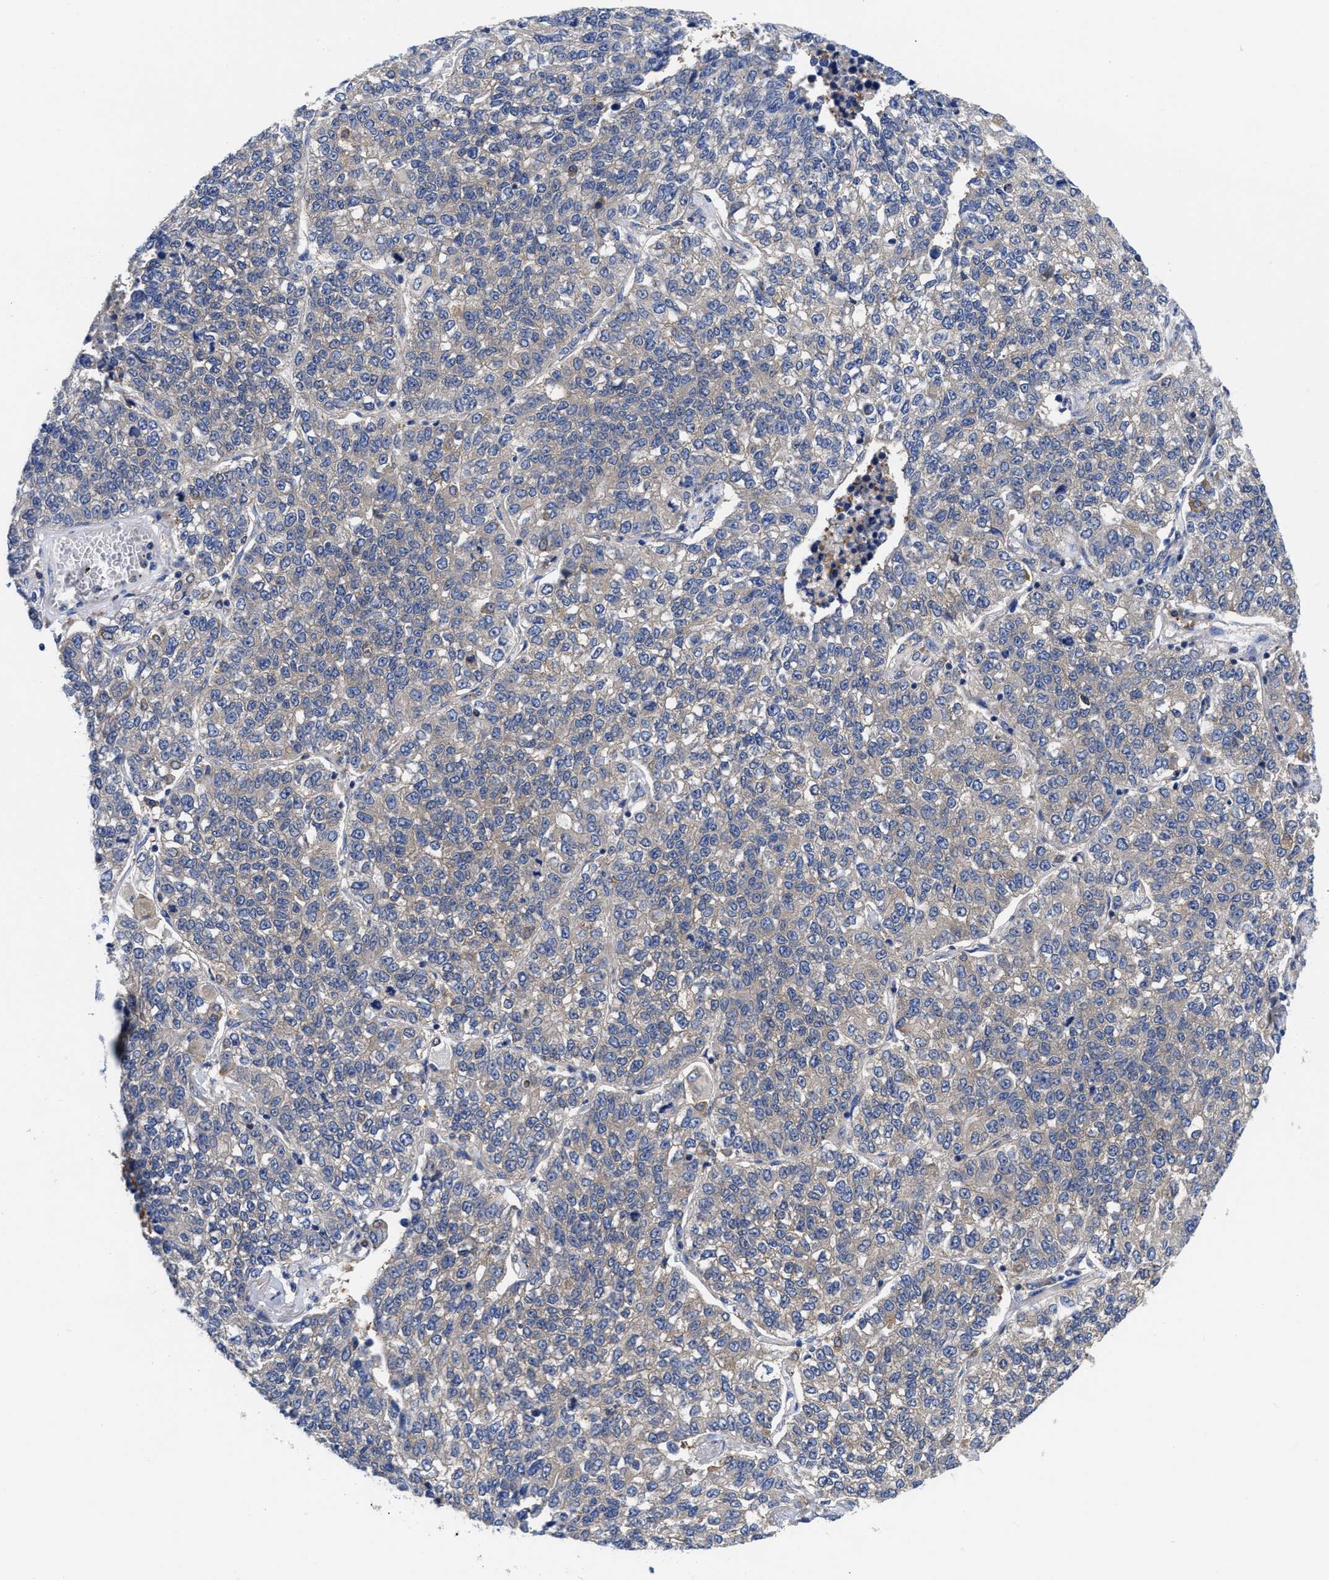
{"staining": {"intensity": "weak", "quantity": "<25%", "location": "cytoplasmic/membranous"}, "tissue": "lung cancer", "cell_type": "Tumor cells", "image_type": "cancer", "snomed": [{"axis": "morphology", "description": "Adenocarcinoma, NOS"}, {"axis": "topography", "description": "Lung"}], "caption": "Tumor cells are negative for brown protein staining in lung adenocarcinoma.", "gene": "RBKS", "patient": {"sex": "male", "age": 49}}